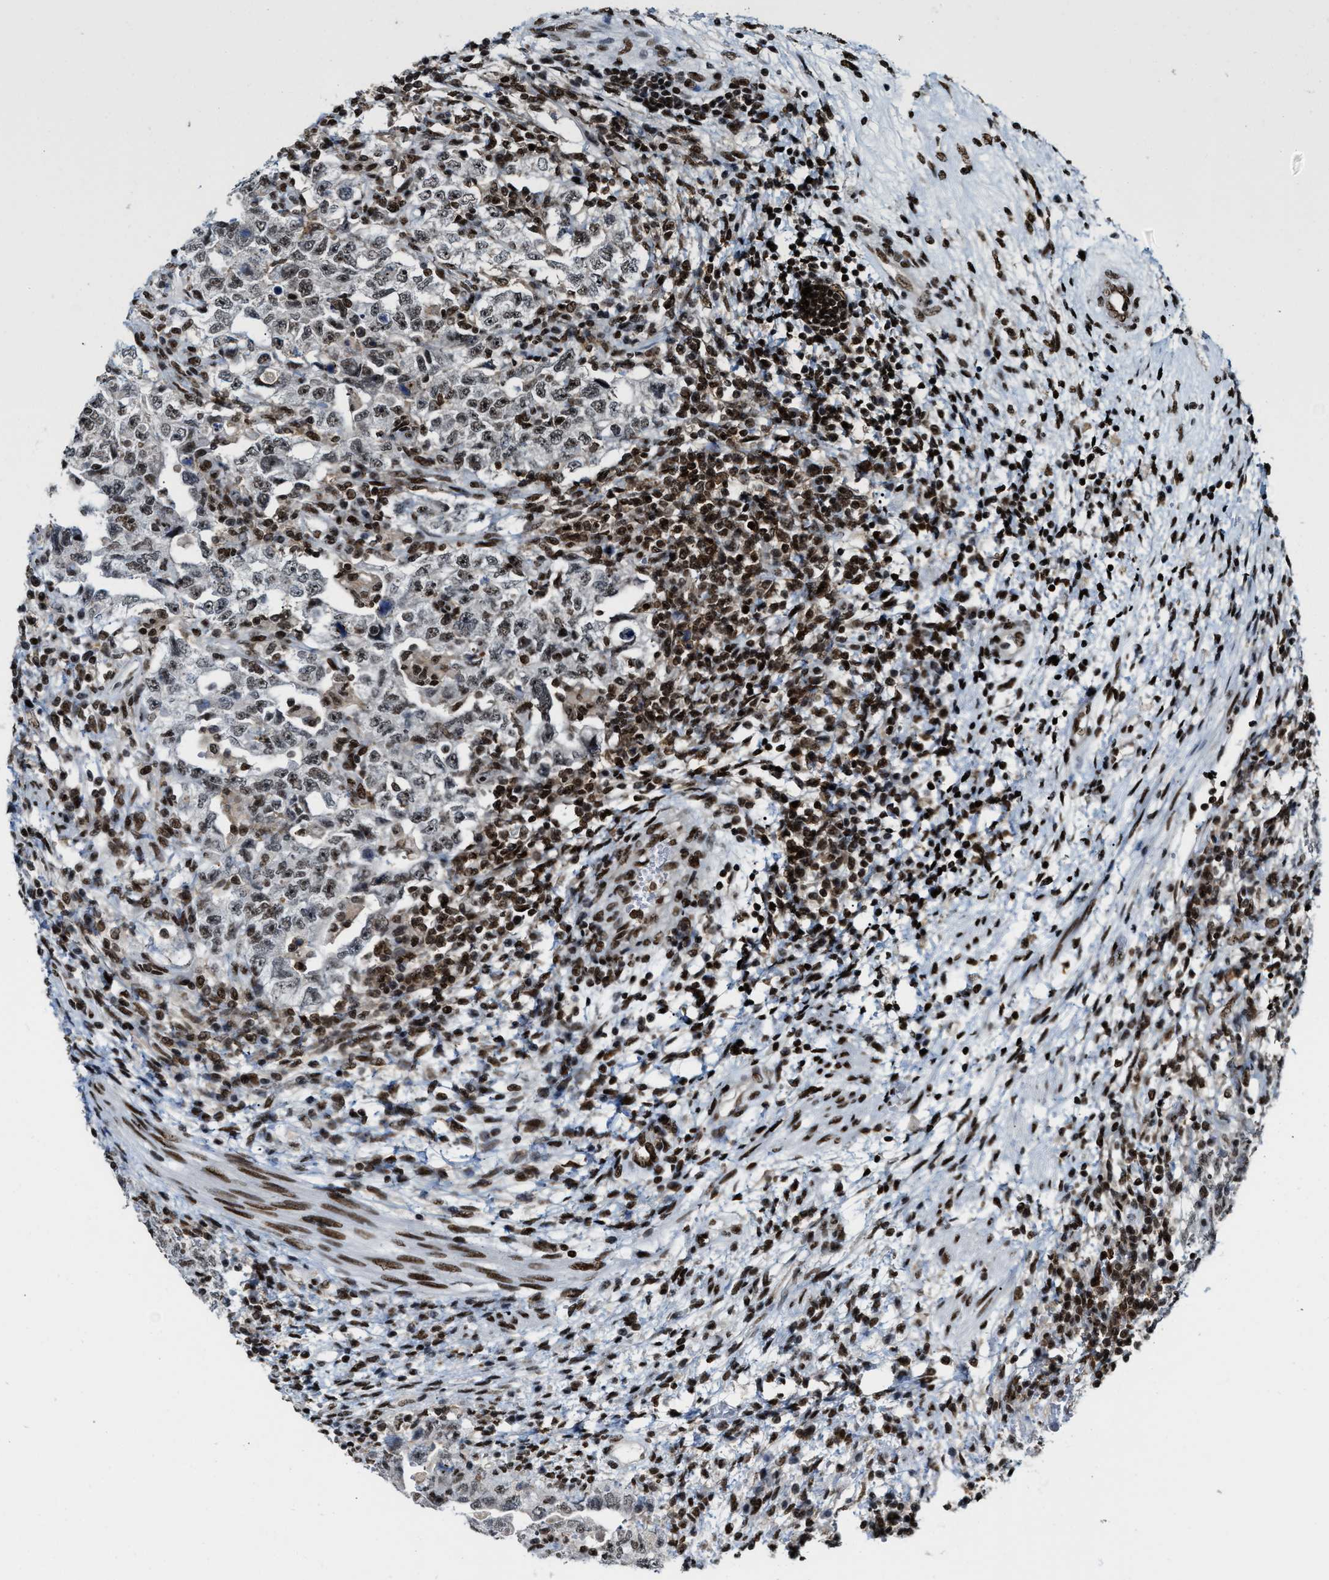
{"staining": {"intensity": "weak", "quantity": "25%-75%", "location": "nuclear"}, "tissue": "testis cancer", "cell_type": "Tumor cells", "image_type": "cancer", "snomed": [{"axis": "morphology", "description": "Carcinoma, Embryonal, NOS"}, {"axis": "topography", "description": "Testis"}], "caption": "Testis cancer was stained to show a protein in brown. There is low levels of weak nuclear expression in approximately 25%-75% of tumor cells.", "gene": "NUMA1", "patient": {"sex": "male", "age": 26}}